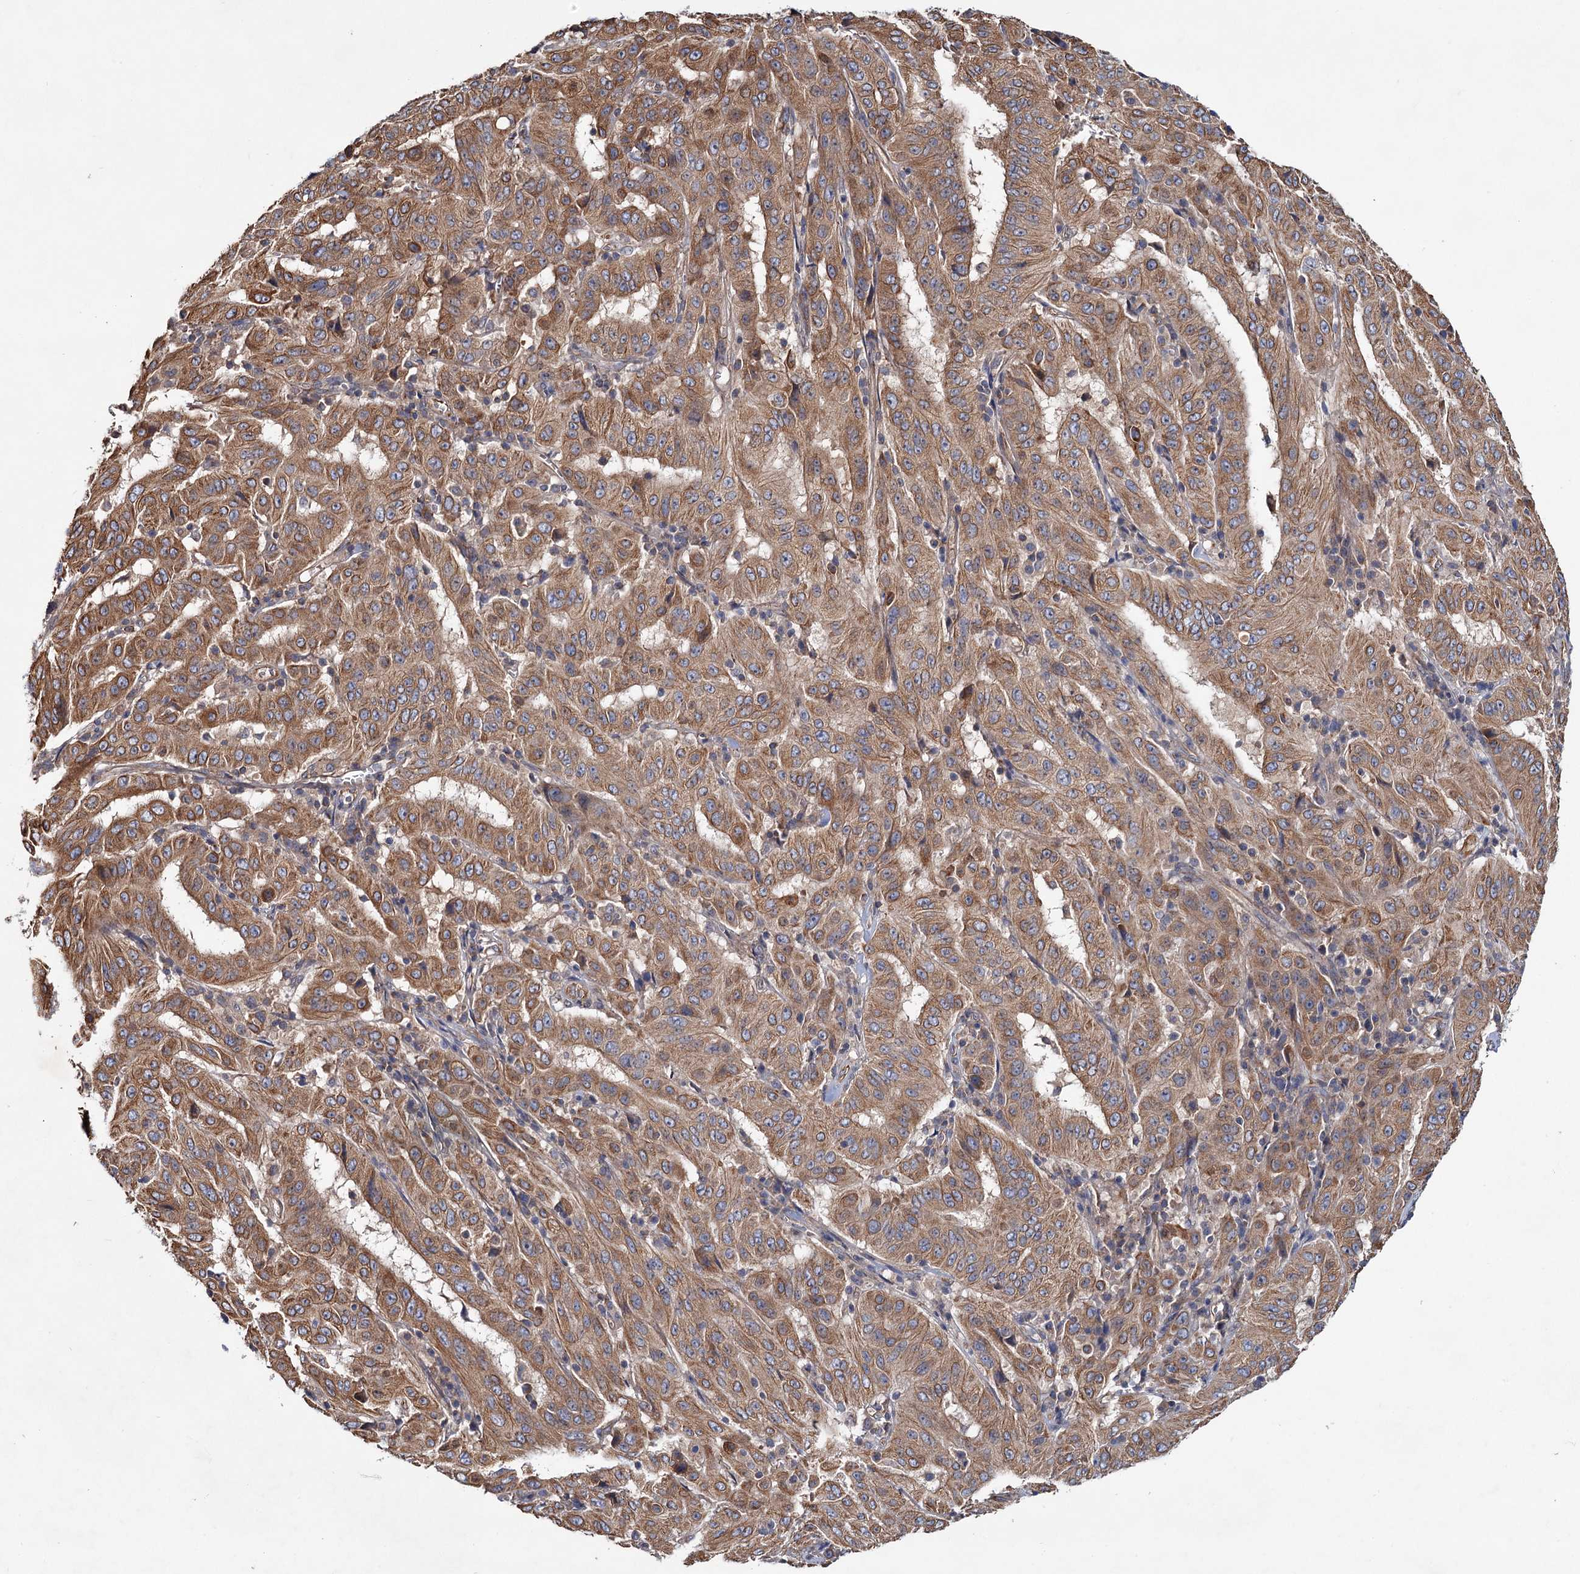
{"staining": {"intensity": "moderate", "quantity": ">75%", "location": "cytoplasmic/membranous"}, "tissue": "pancreatic cancer", "cell_type": "Tumor cells", "image_type": "cancer", "snomed": [{"axis": "morphology", "description": "Adenocarcinoma, NOS"}, {"axis": "topography", "description": "Pancreas"}], "caption": "The image reveals a brown stain indicating the presence of a protein in the cytoplasmic/membranous of tumor cells in pancreatic adenocarcinoma. (DAB (3,3'-diaminobenzidine) = brown stain, brightfield microscopy at high magnification).", "gene": "MTRR", "patient": {"sex": "male", "age": 63}}